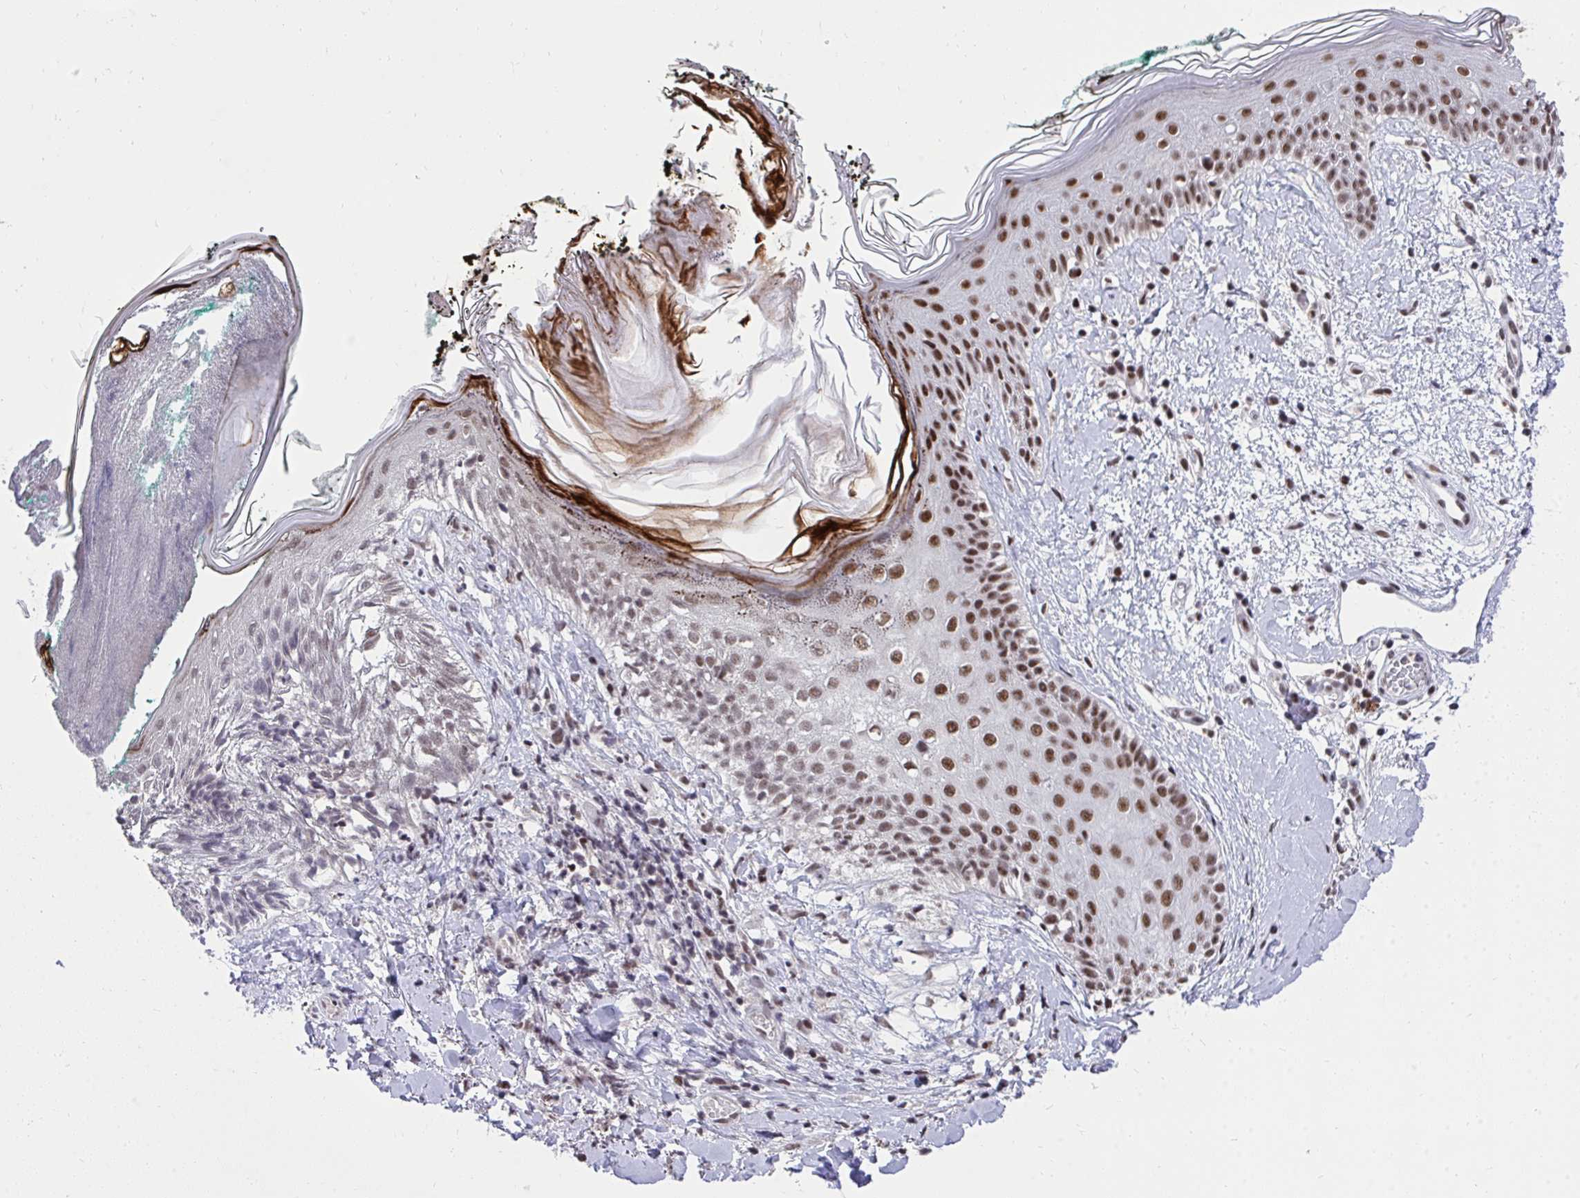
{"staining": {"intensity": "moderate", "quantity": ">75%", "location": "nuclear"}, "tissue": "skin", "cell_type": "Fibroblasts", "image_type": "normal", "snomed": [{"axis": "morphology", "description": "Normal tissue, NOS"}, {"axis": "topography", "description": "Skin"}], "caption": "High-magnification brightfield microscopy of benign skin stained with DAB (3,3'-diaminobenzidine) (brown) and counterstained with hematoxylin (blue). fibroblasts exhibit moderate nuclear expression is seen in approximately>75% of cells. The staining was performed using DAB, with brown indicating positive protein expression. Nuclei are stained blue with hematoxylin.", "gene": "SYNE4", "patient": {"sex": "female", "age": 34}}